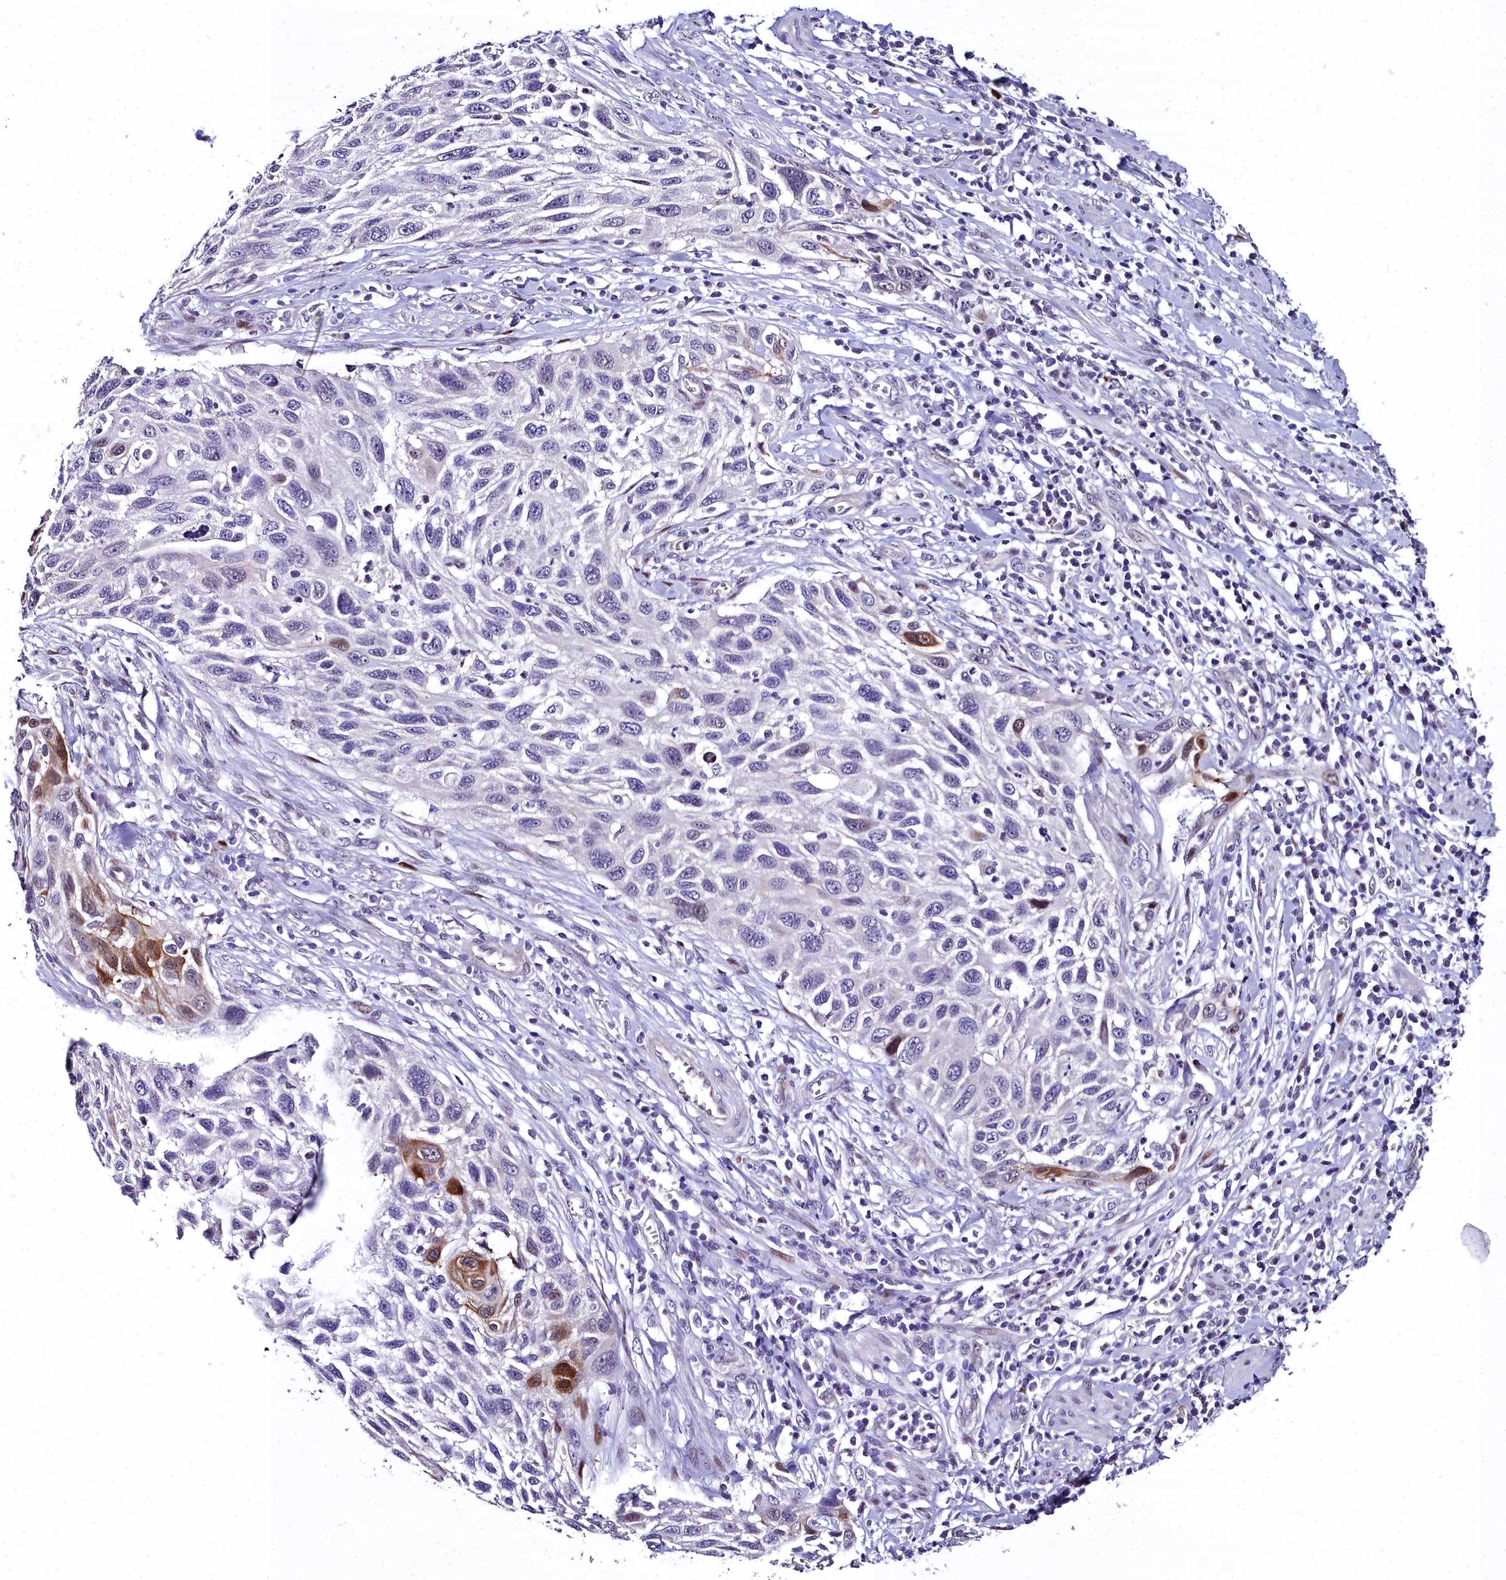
{"staining": {"intensity": "moderate", "quantity": "<25%", "location": "cytoplasmic/membranous,nuclear"}, "tissue": "cervical cancer", "cell_type": "Tumor cells", "image_type": "cancer", "snomed": [{"axis": "morphology", "description": "Squamous cell carcinoma, NOS"}, {"axis": "topography", "description": "Cervix"}], "caption": "Cervical cancer stained for a protein (brown) reveals moderate cytoplasmic/membranous and nuclear positive staining in about <25% of tumor cells.", "gene": "AP1M1", "patient": {"sex": "female", "age": 70}}